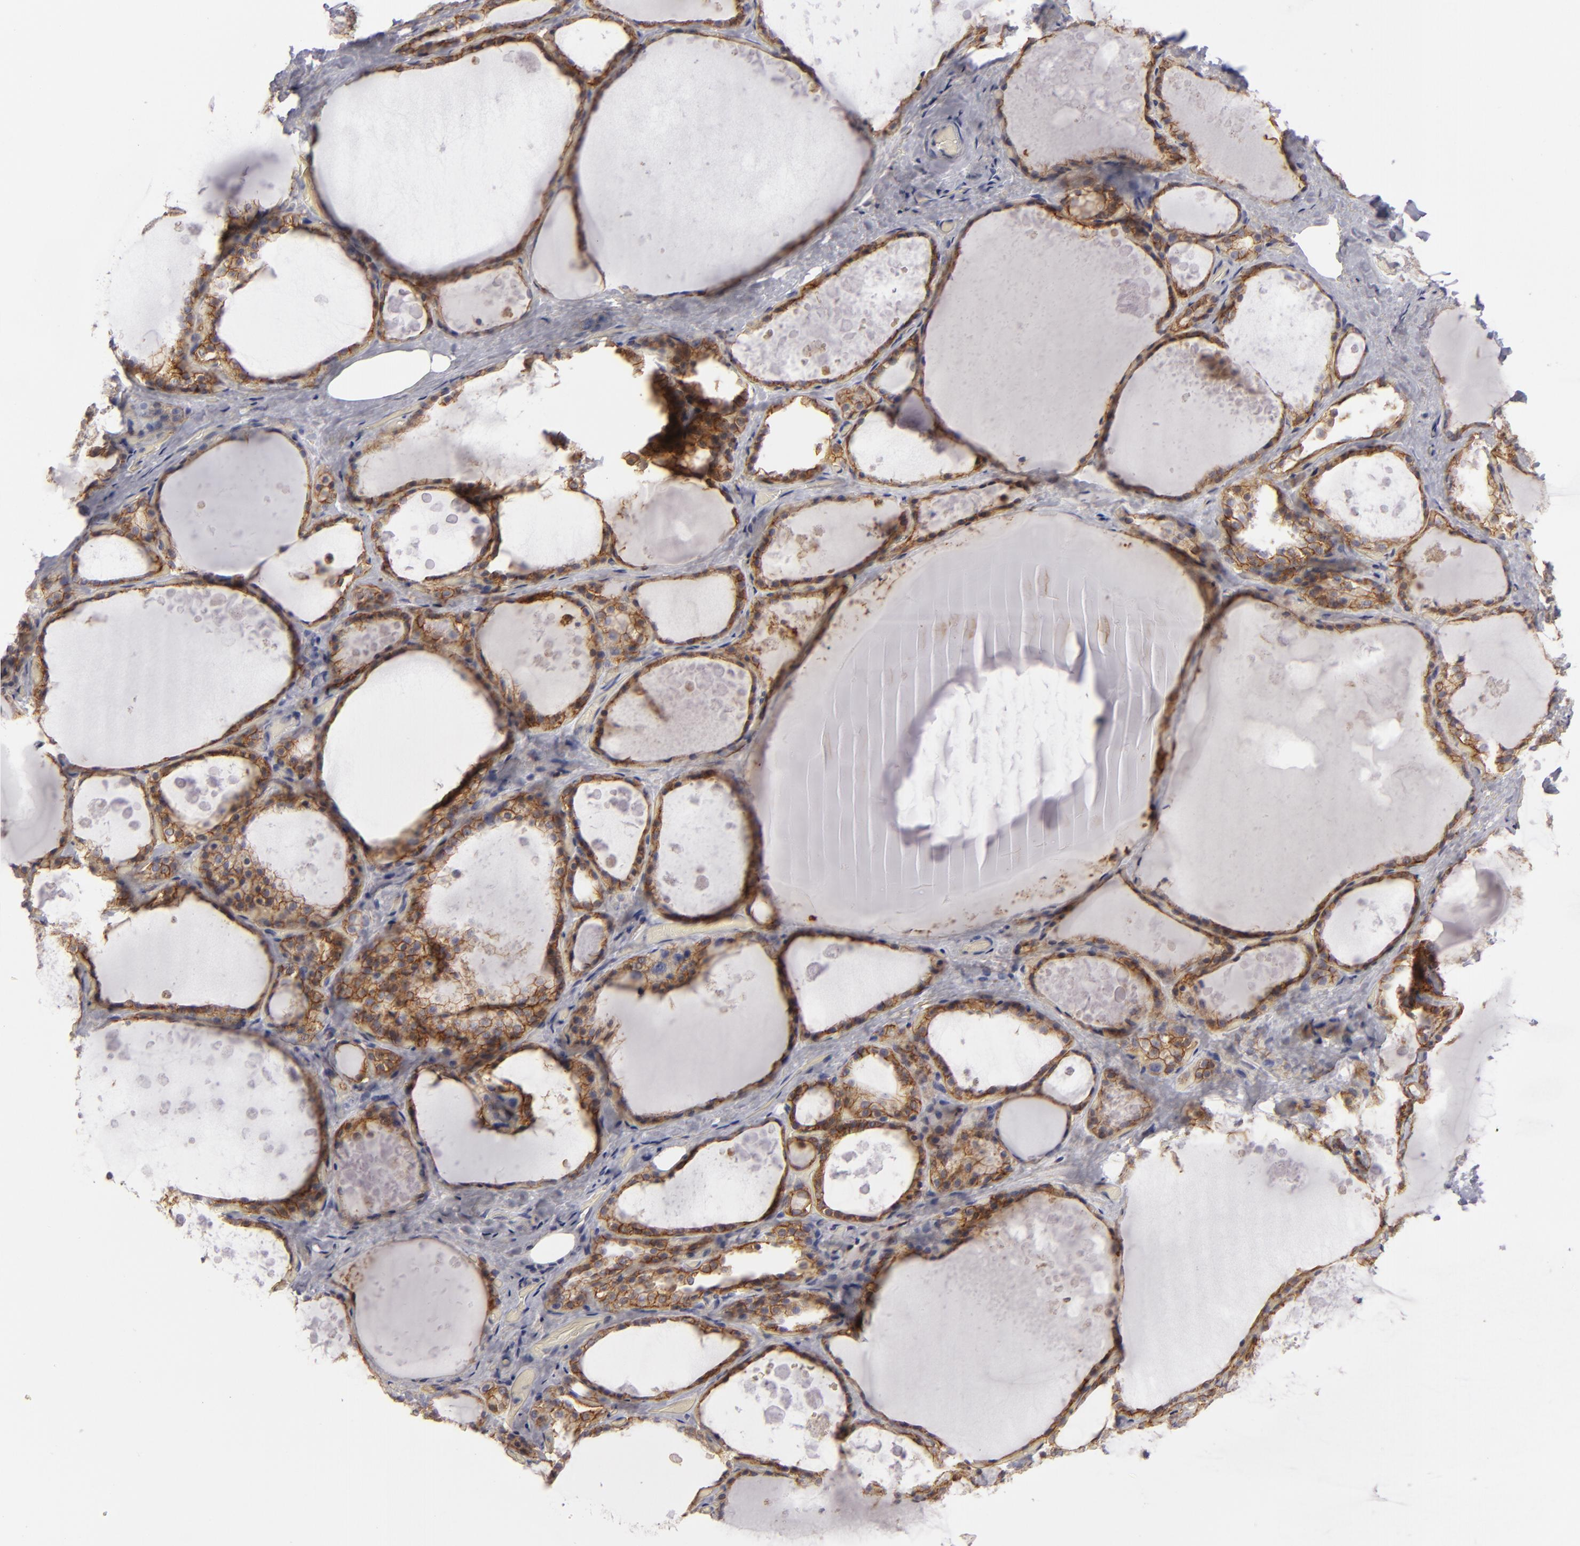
{"staining": {"intensity": "strong", "quantity": ">75%", "location": "cytoplasmic/membranous"}, "tissue": "thyroid gland", "cell_type": "Glandular cells", "image_type": "normal", "snomed": [{"axis": "morphology", "description": "Normal tissue, NOS"}, {"axis": "topography", "description": "Thyroid gland"}], "caption": "Immunohistochemical staining of normal thyroid gland displays high levels of strong cytoplasmic/membranous staining in approximately >75% of glandular cells. Immunohistochemistry stains the protein of interest in brown and the nuclei are stained blue.", "gene": "JUP", "patient": {"sex": "male", "age": 61}}